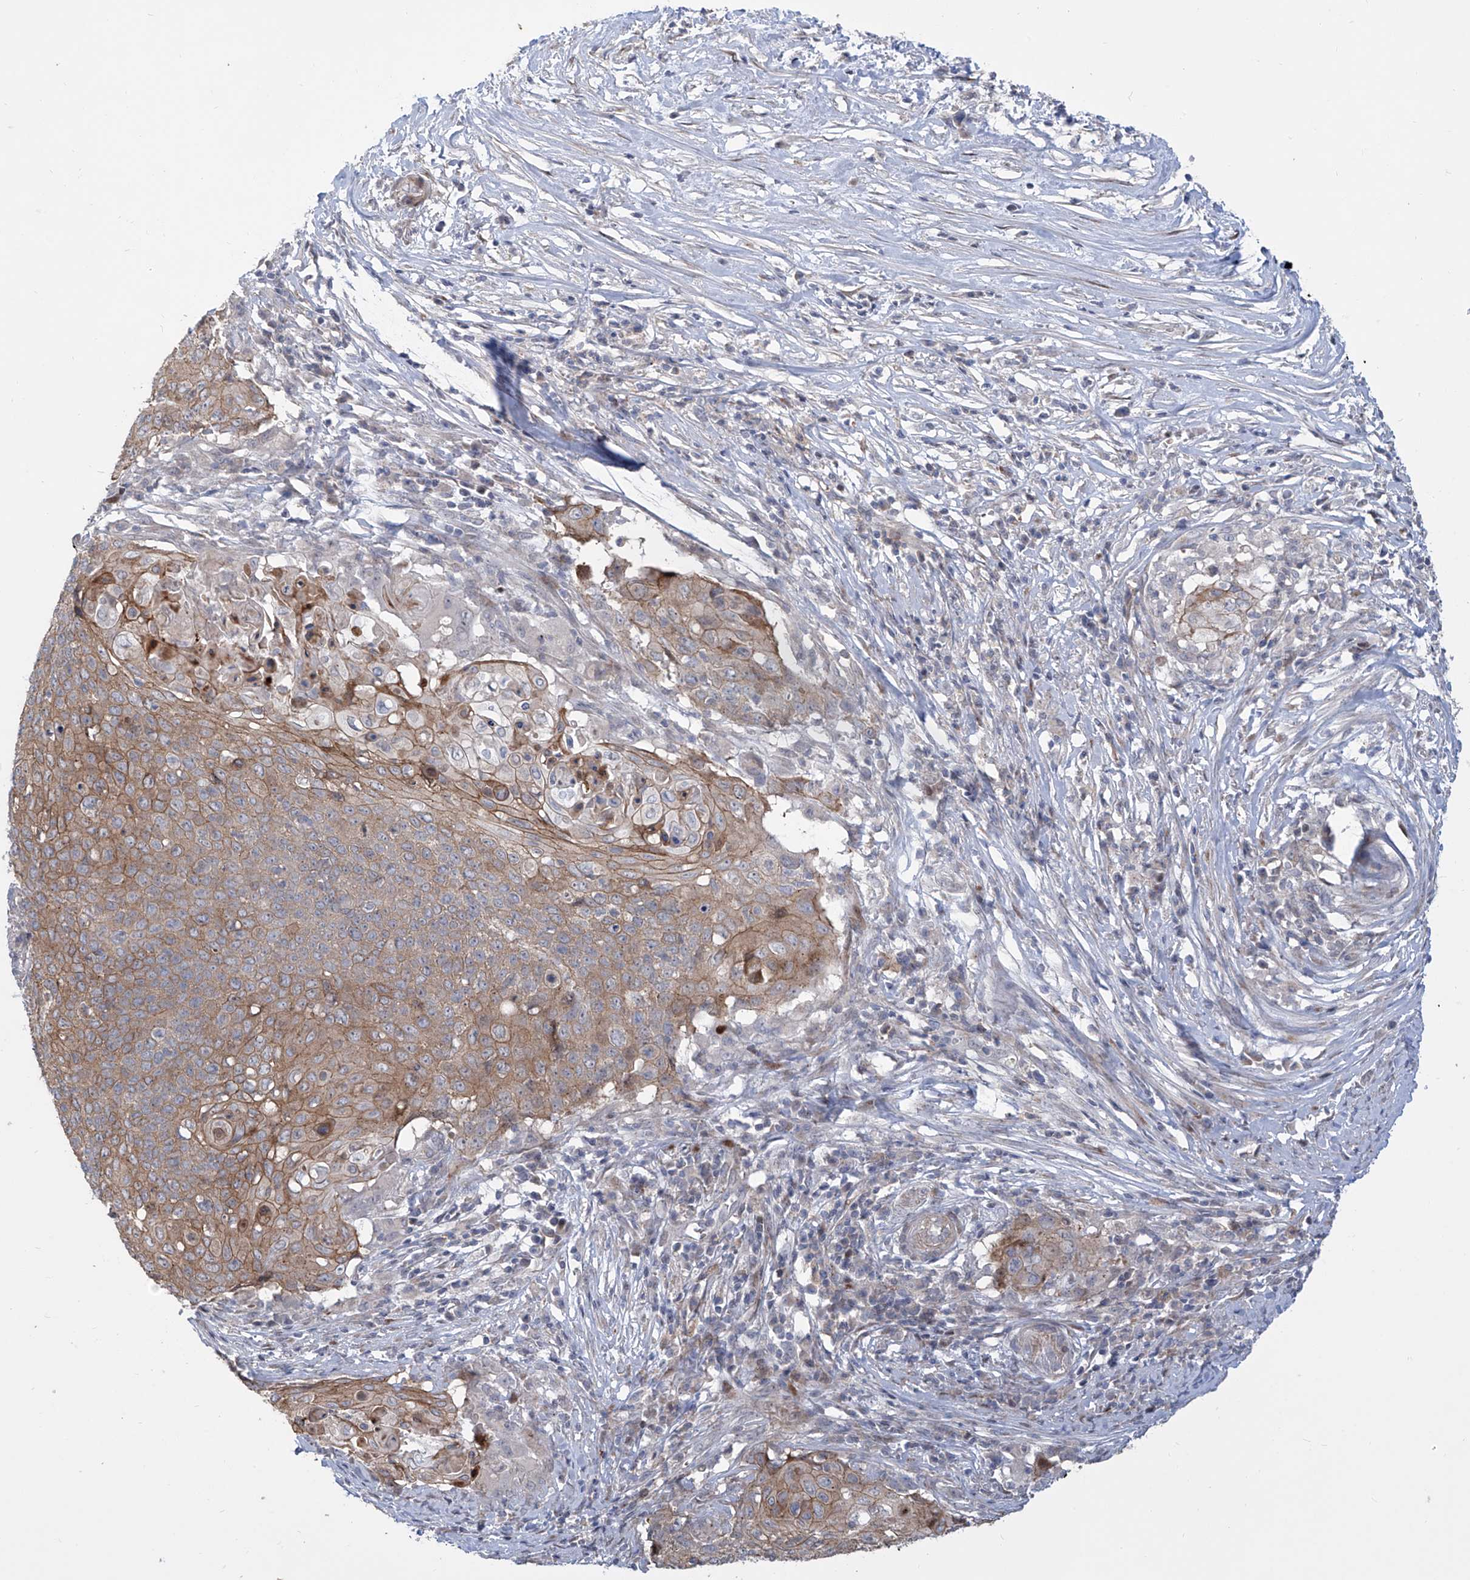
{"staining": {"intensity": "moderate", "quantity": "25%-75%", "location": "cytoplasmic/membranous"}, "tissue": "cervical cancer", "cell_type": "Tumor cells", "image_type": "cancer", "snomed": [{"axis": "morphology", "description": "Squamous cell carcinoma, NOS"}, {"axis": "topography", "description": "Cervix"}], "caption": "DAB immunohistochemical staining of cervical cancer (squamous cell carcinoma) reveals moderate cytoplasmic/membranous protein staining in approximately 25%-75% of tumor cells. (IHC, brightfield microscopy, high magnification).", "gene": "LRRC1", "patient": {"sex": "female", "age": 39}}